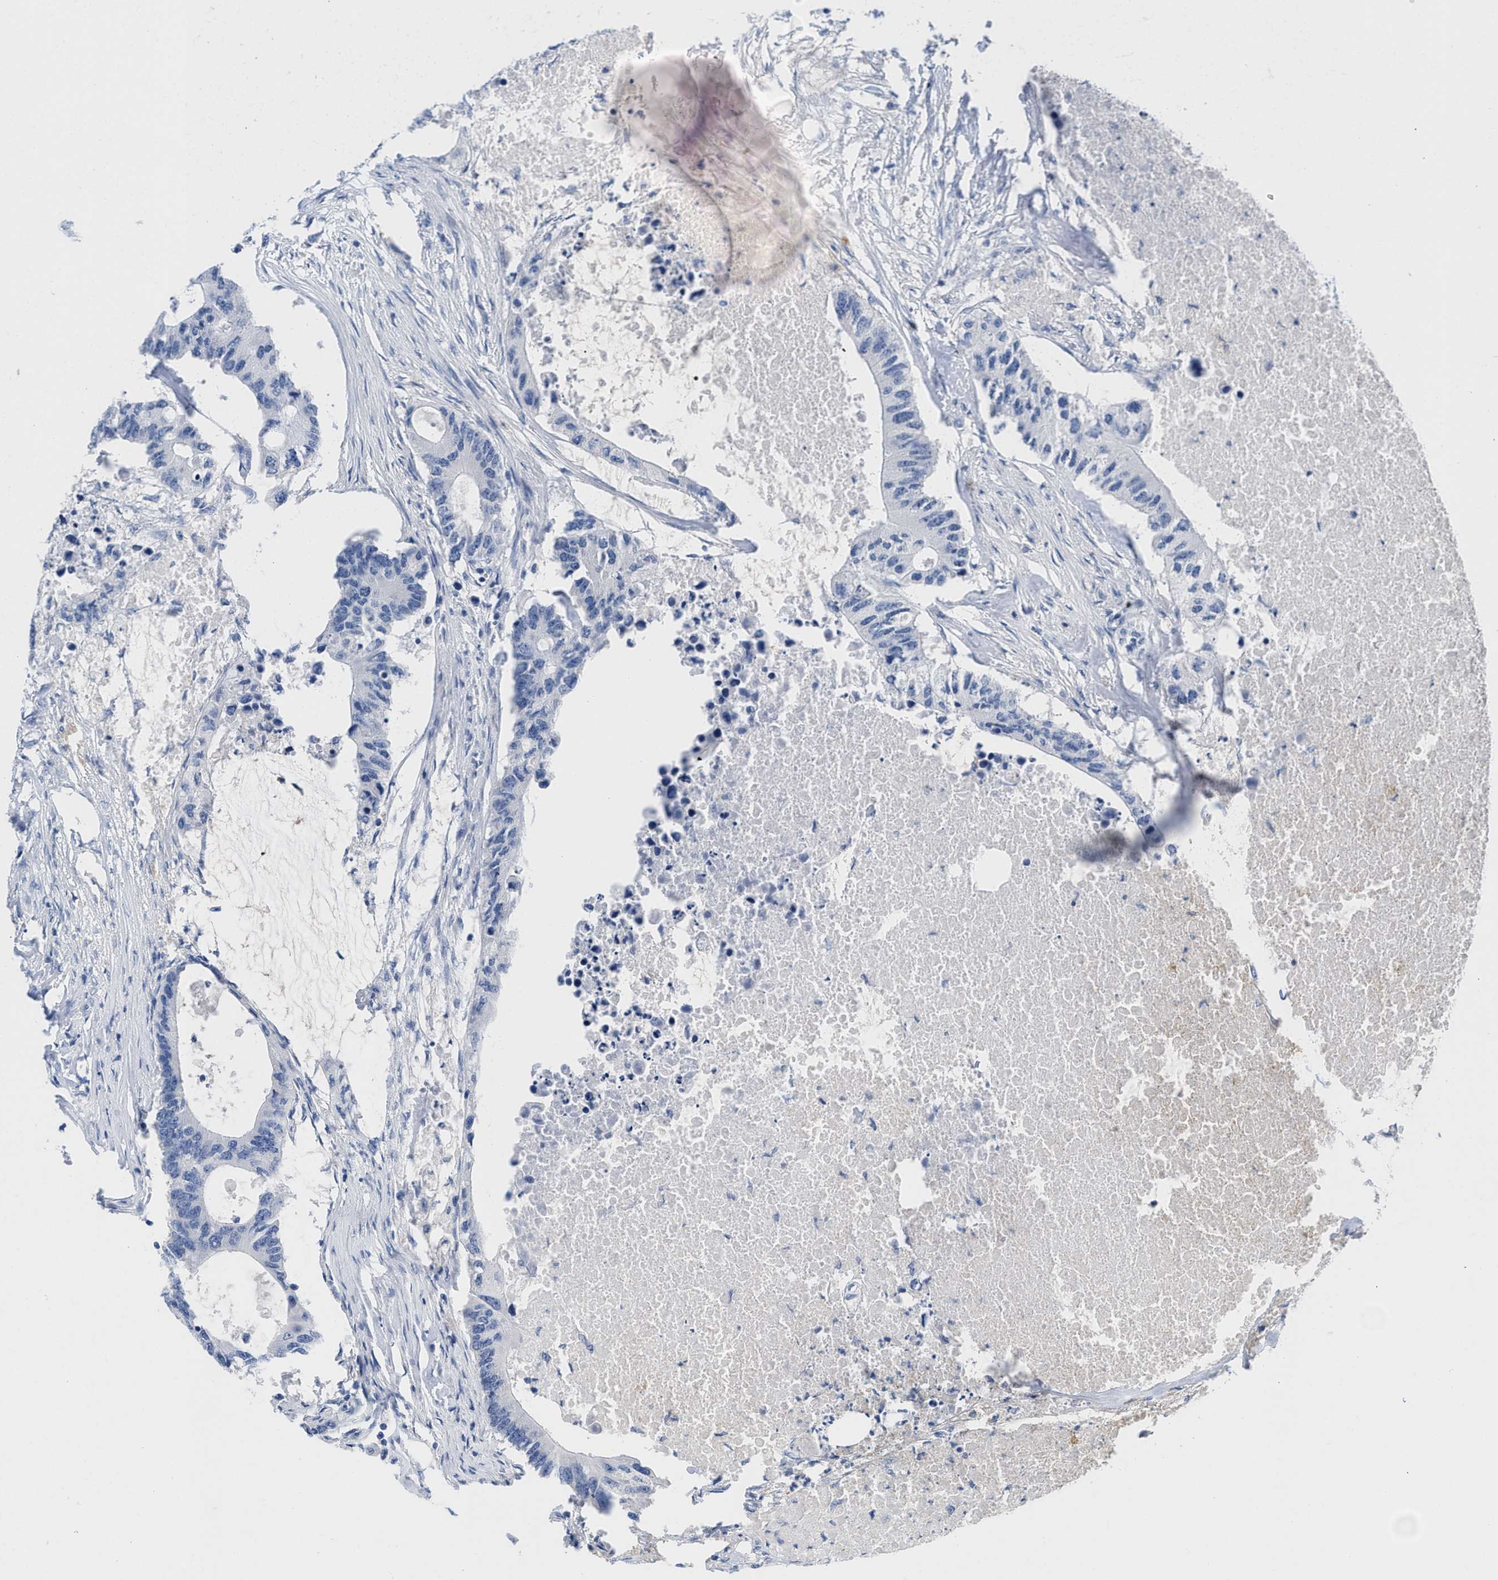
{"staining": {"intensity": "negative", "quantity": "none", "location": "none"}, "tissue": "colorectal cancer", "cell_type": "Tumor cells", "image_type": "cancer", "snomed": [{"axis": "morphology", "description": "Adenocarcinoma, NOS"}, {"axis": "topography", "description": "Colon"}], "caption": "There is no significant positivity in tumor cells of adenocarcinoma (colorectal). The staining was performed using DAB to visualize the protein expression in brown, while the nuclei were stained in blue with hematoxylin (Magnification: 20x).", "gene": "CR1", "patient": {"sex": "male", "age": 71}}